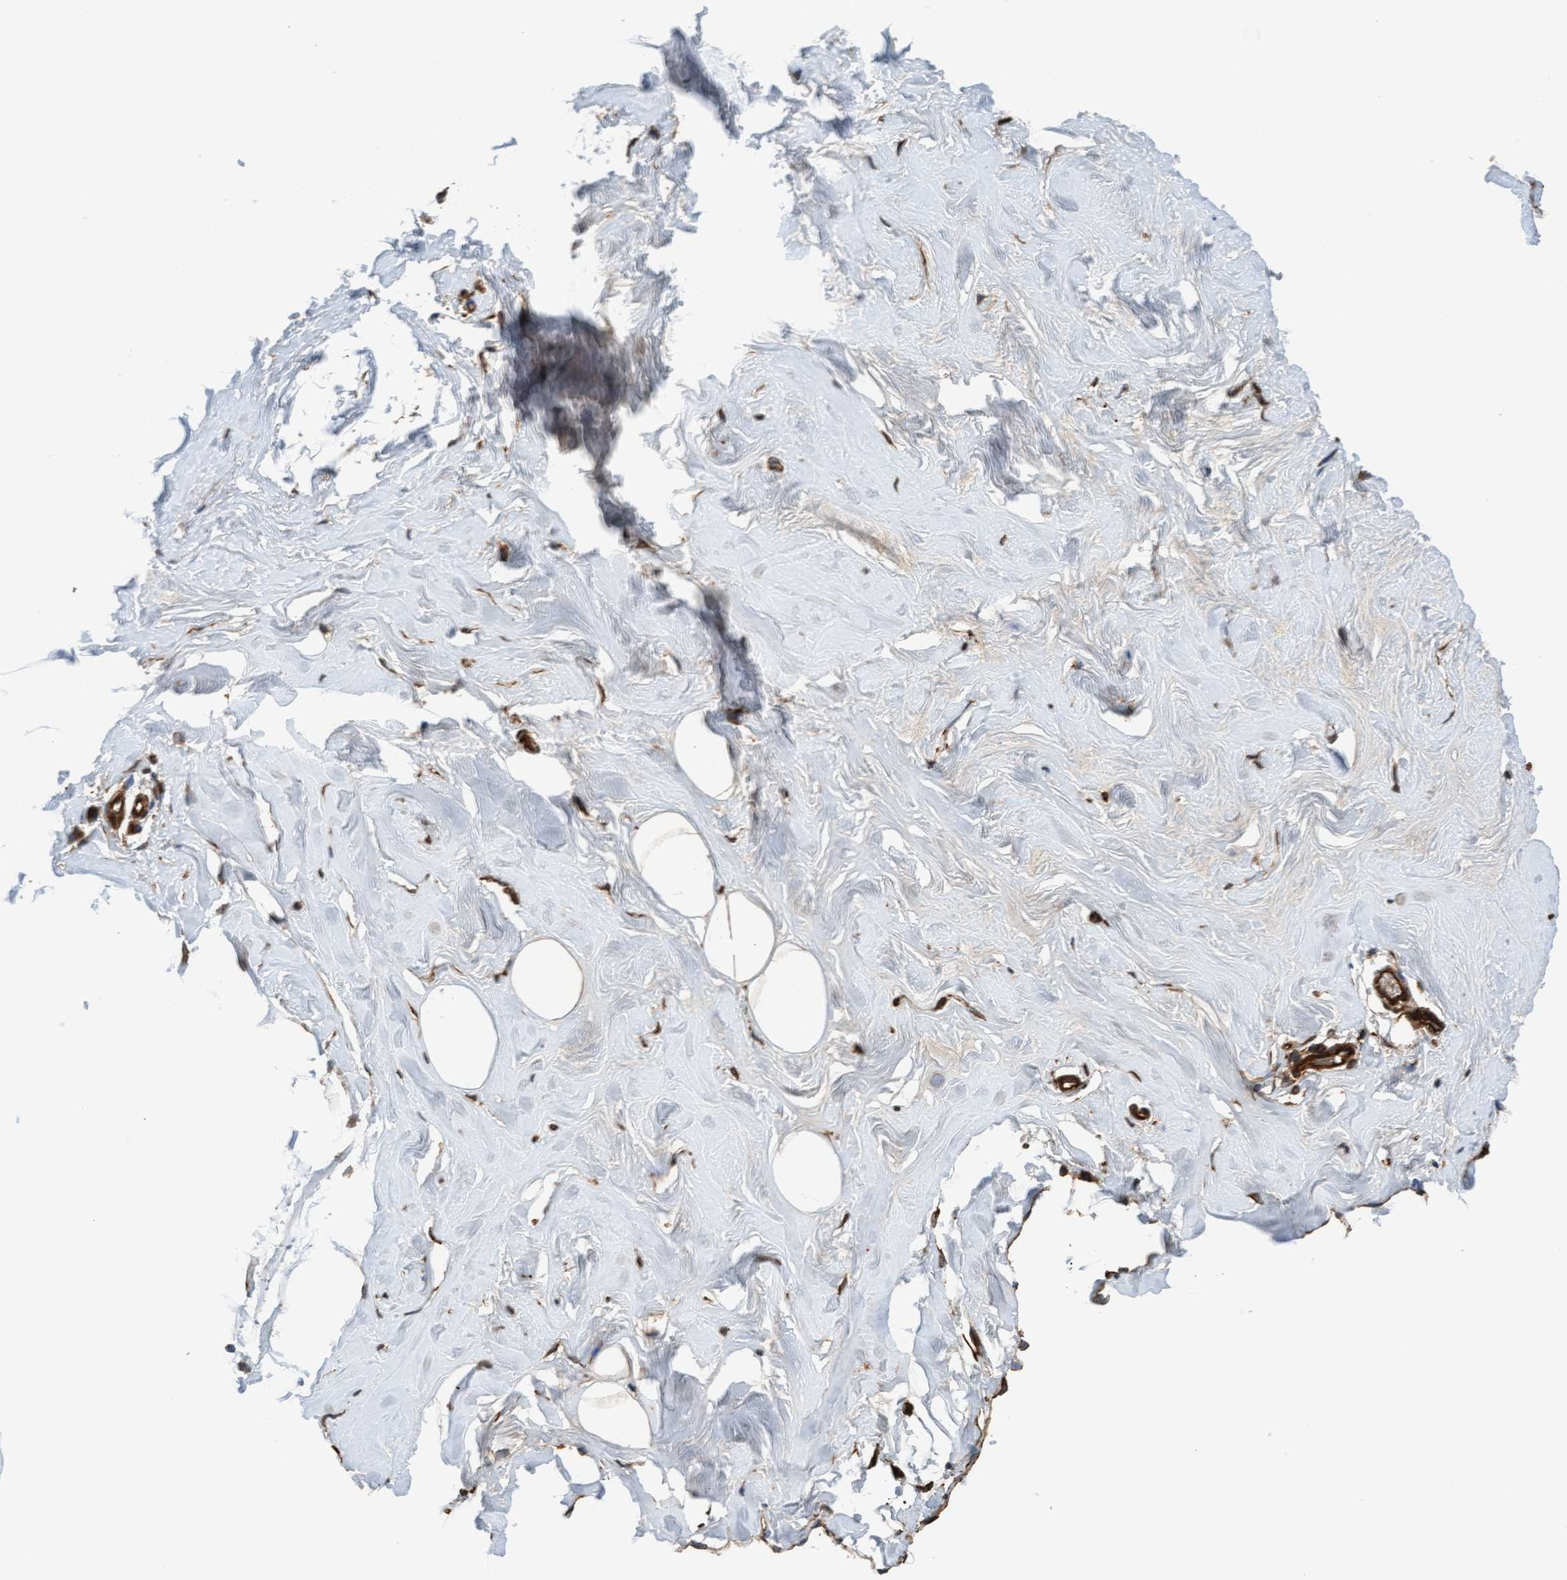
{"staining": {"intensity": "moderate", "quantity": ">75%", "location": "cytoplasmic/membranous"}, "tissue": "adipose tissue", "cell_type": "Adipocytes", "image_type": "normal", "snomed": [{"axis": "morphology", "description": "Normal tissue, NOS"}, {"axis": "morphology", "description": "Fibrosis, NOS"}, {"axis": "topography", "description": "Breast"}, {"axis": "topography", "description": "Adipose tissue"}], "caption": "A brown stain shows moderate cytoplasmic/membranous expression of a protein in adipocytes of unremarkable adipose tissue. Nuclei are stained in blue.", "gene": "STXBP4", "patient": {"sex": "female", "age": 39}}